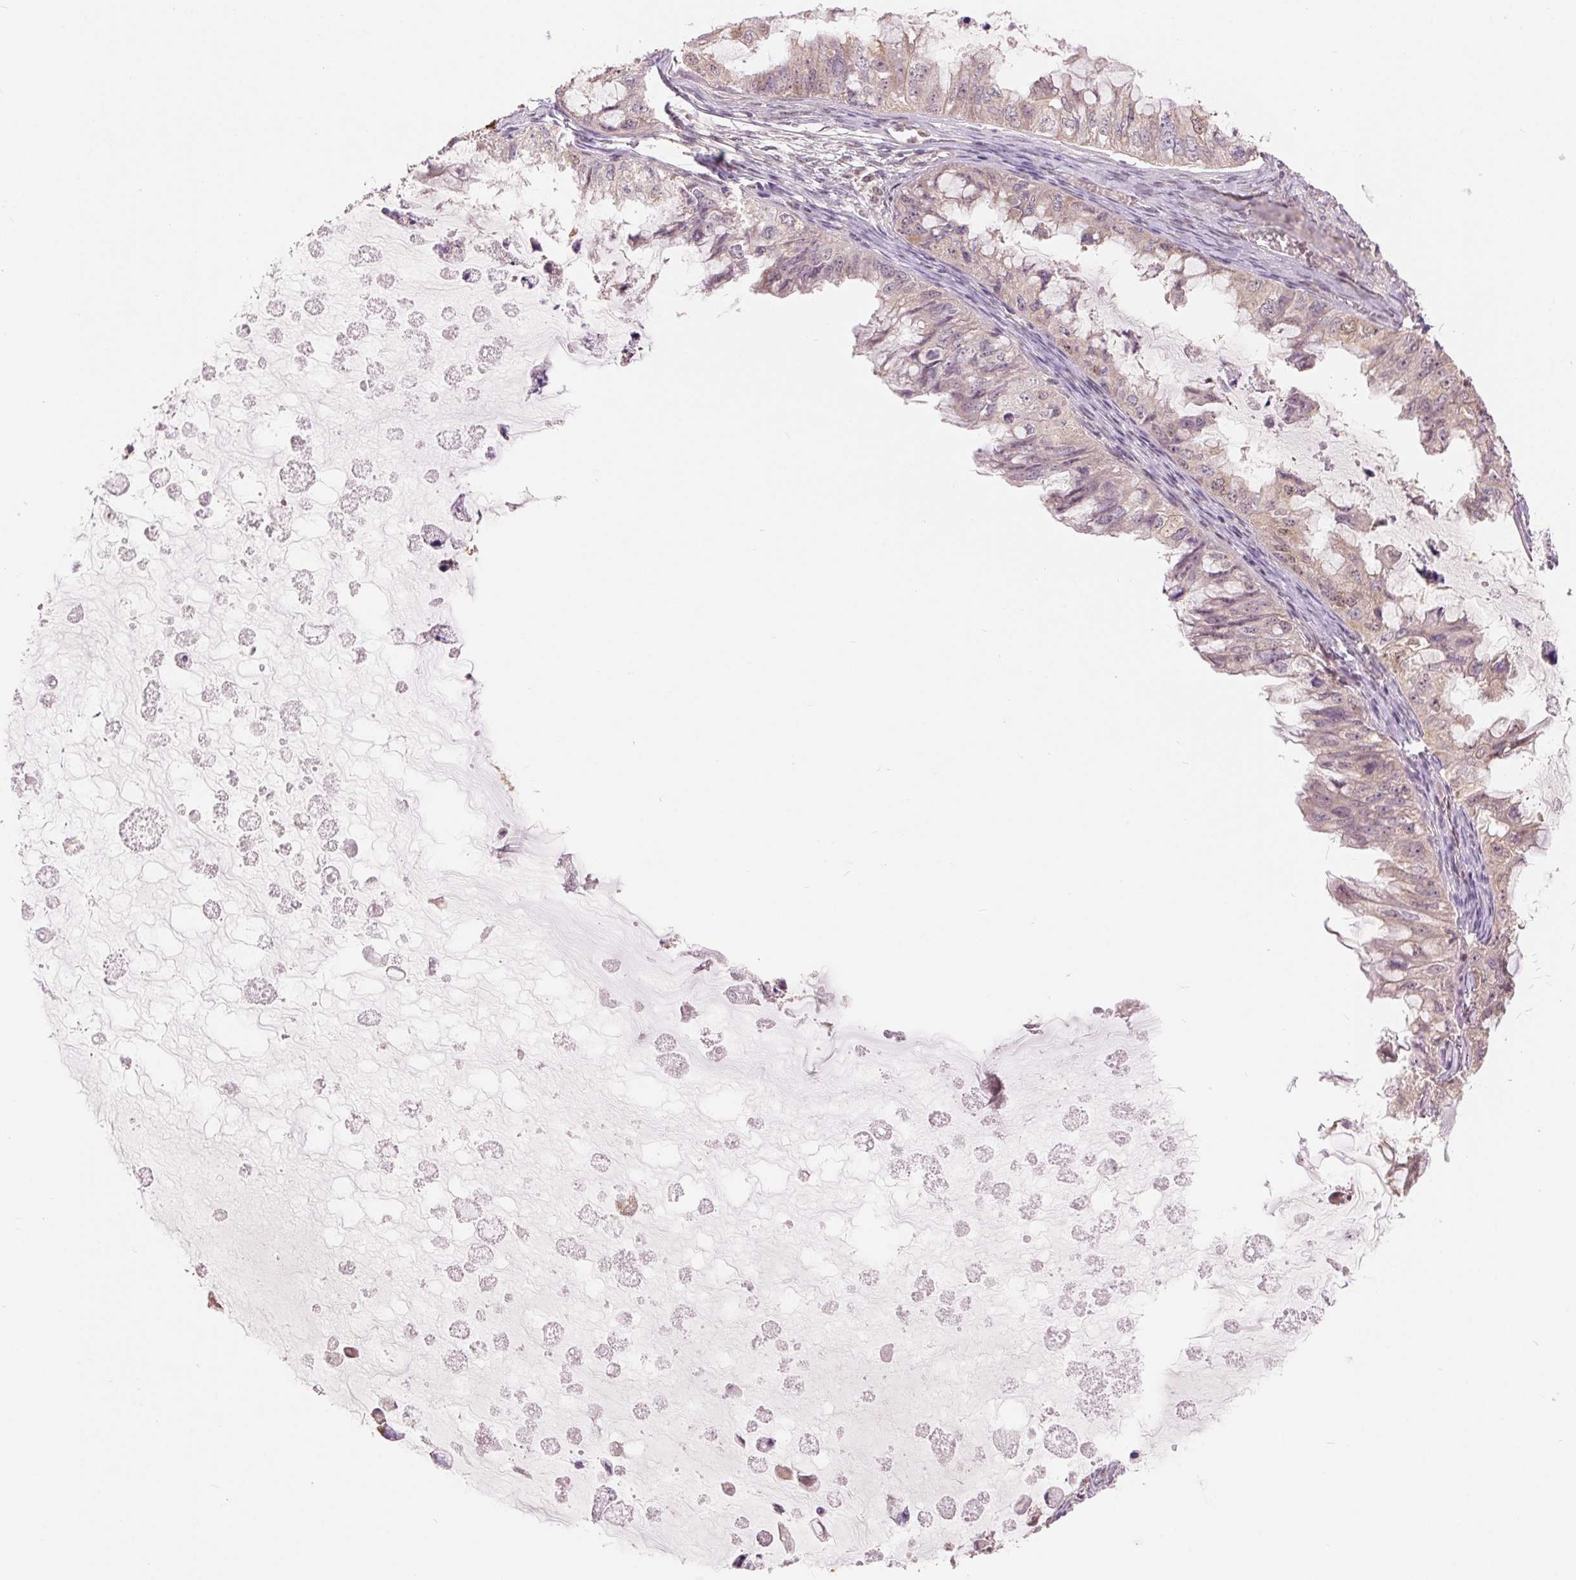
{"staining": {"intensity": "weak", "quantity": "<25%", "location": "cytoplasmic/membranous"}, "tissue": "ovarian cancer", "cell_type": "Tumor cells", "image_type": "cancer", "snomed": [{"axis": "morphology", "description": "Cystadenocarcinoma, mucinous, NOS"}, {"axis": "topography", "description": "Ovary"}], "caption": "Immunohistochemical staining of ovarian mucinous cystadenocarcinoma exhibits no significant positivity in tumor cells.", "gene": "TMEM273", "patient": {"sex": "female", "age": 72}}